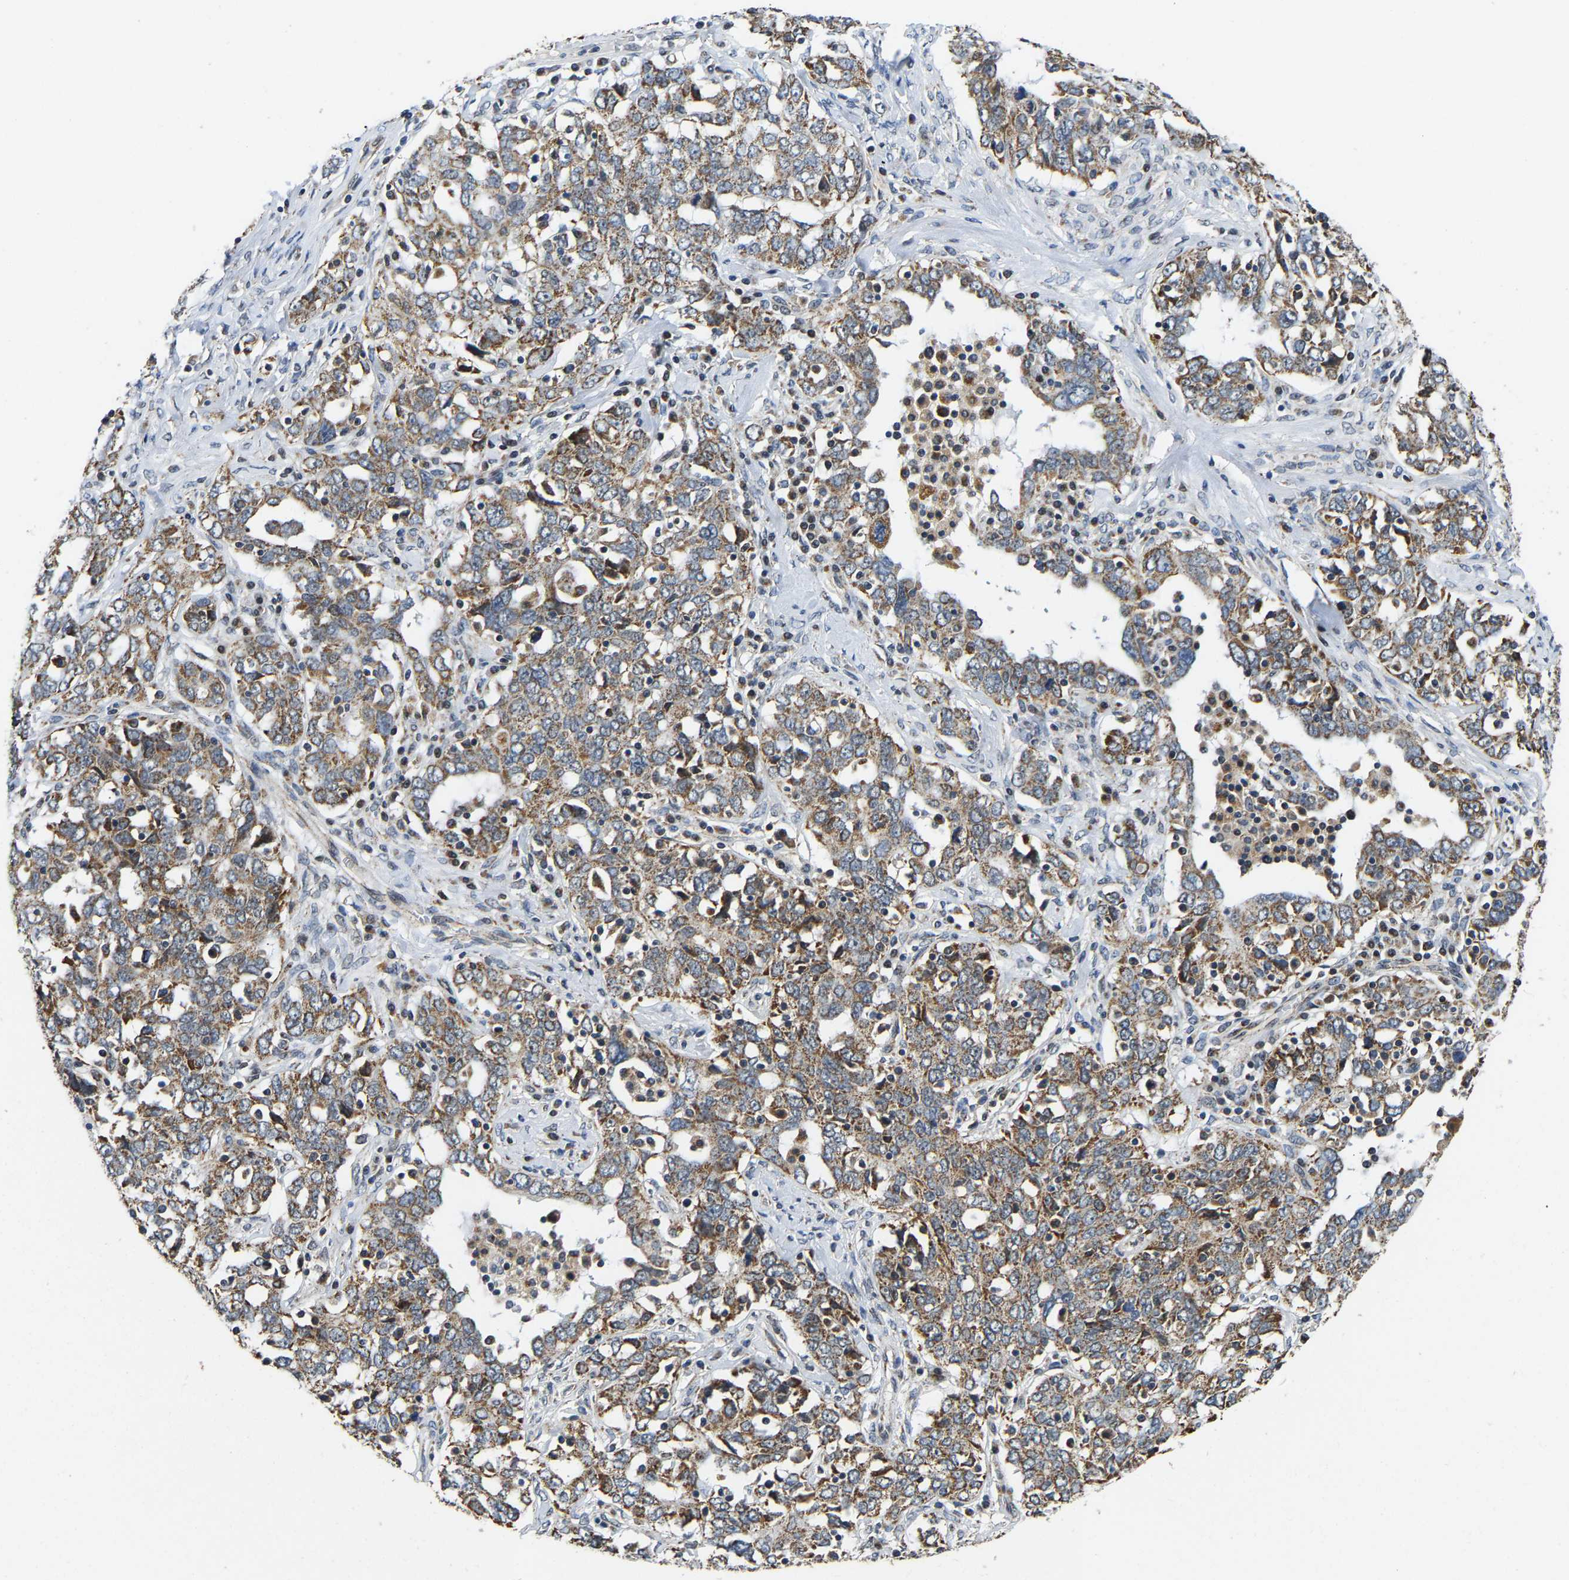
{"staining": {"intensity": "moderate", "quantity": "25%-75%", "location": "cytoplasmic/membranous"}, "tissue": "ovarian cancer", "cell_type": "Tumor cells", "image_type": "cancer", "snomed": [{"axis": "morphology", "description": "Carcinoma, endometroid"}, {"axis": "topography", "description": "Ovary"}], "caption": "Immunohistochemistry (IHC) image of human ovarian cancer stained for a protein (brown), which displays medium levels of moderate cytoplasmic/membranous expression in about 25%-75% of tumor cells.", "gene": "GIMAP7", "patient": {"sex": "female", "age": 62}}